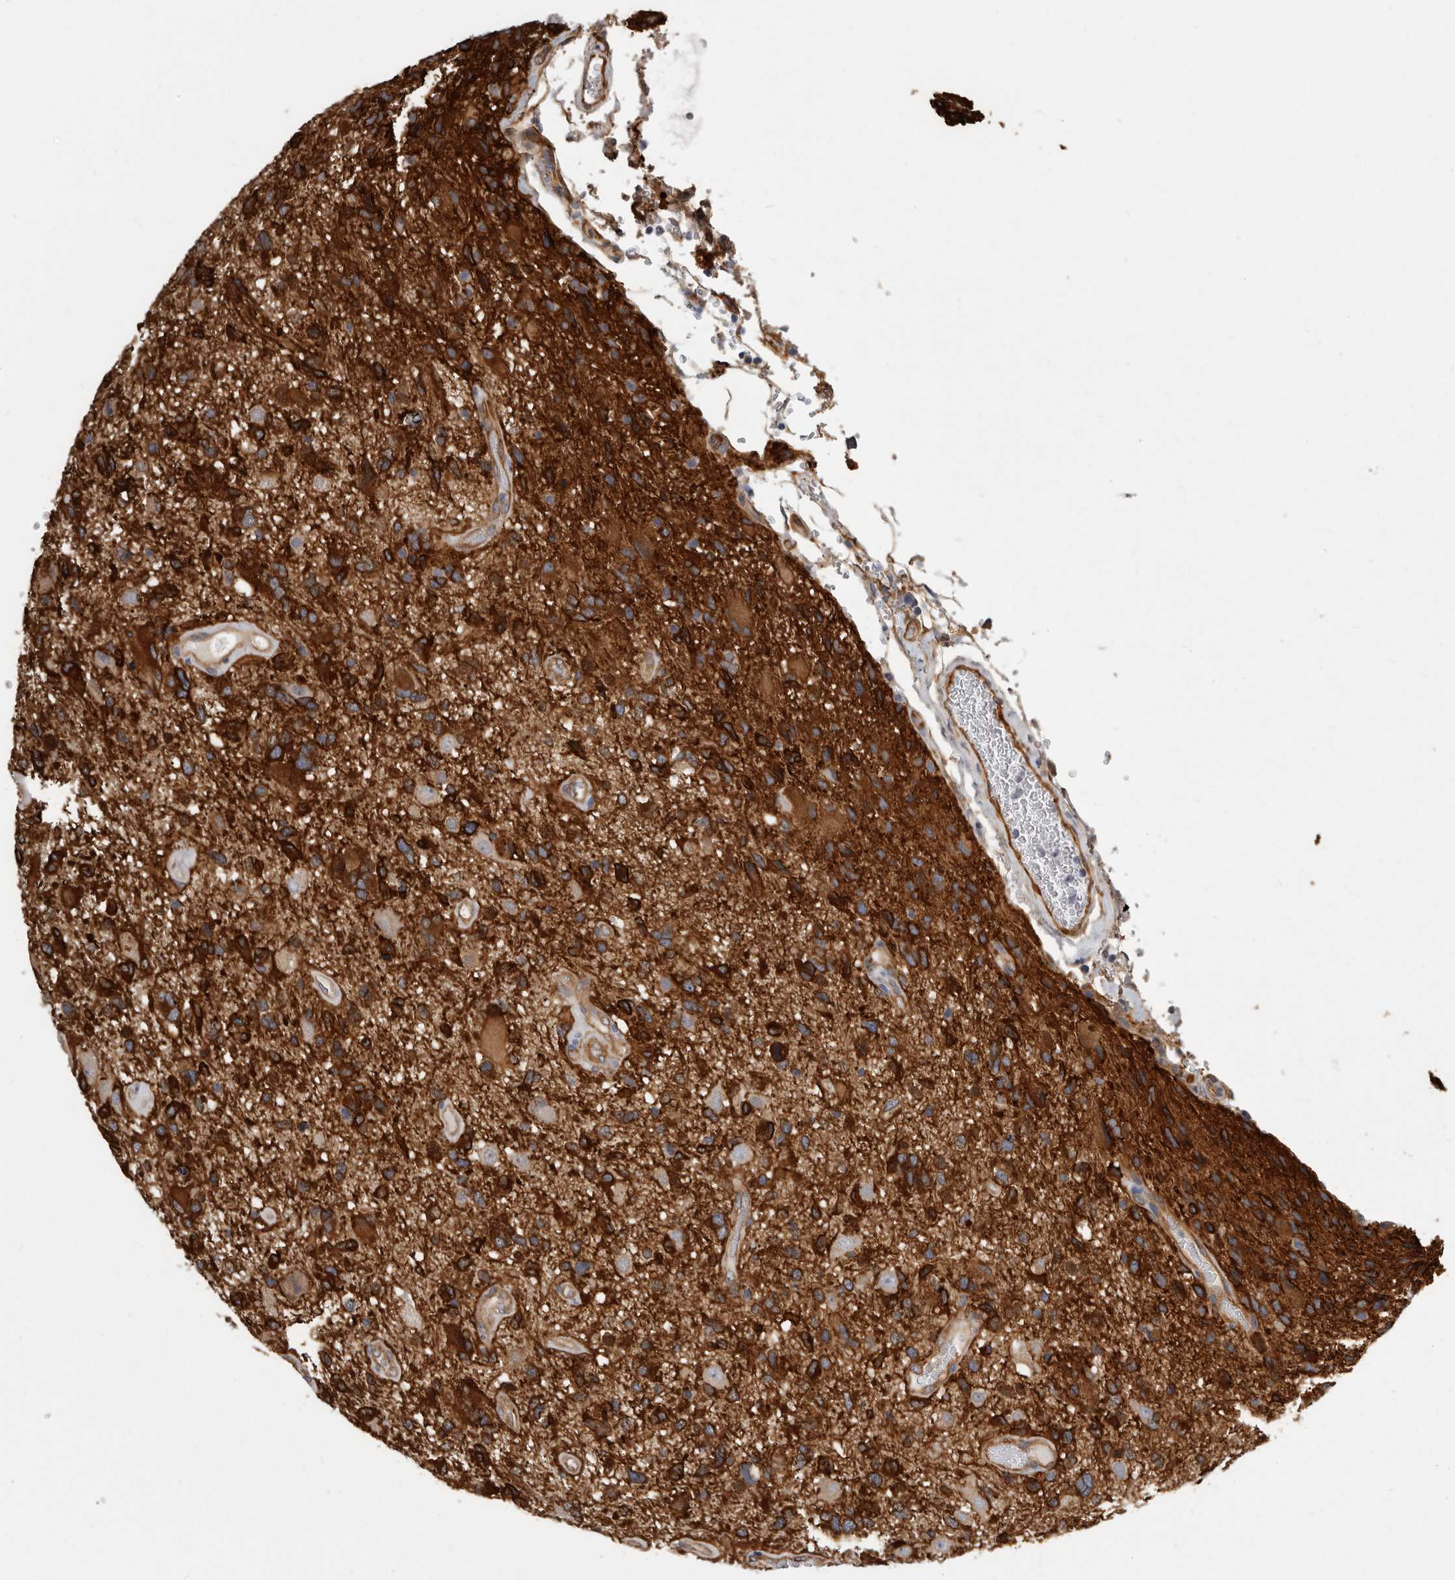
{"staining": {"intensity": "strong", "quantity": ">75%", "location": "cytoplasmic/membranous"}, "tissue": "glioma", "cell_type": "Tumor cells", "image_type": "cancer", "snomed": [{"axis": "morphology", "description": "Glioma, malignant, High grade"}, {"axis": "topography", "description": "Brain"}], "caption": "The immunohistochemical stain highlights strong cytoplasmic/membranous expression in tumor cells of malignant high-grade glioma tissue. Immunohistochemistry stains the protein in brown and the nuclei are stained blue.", "gene": "ENAH", "patient": {"sex": "male", "age": 33}}